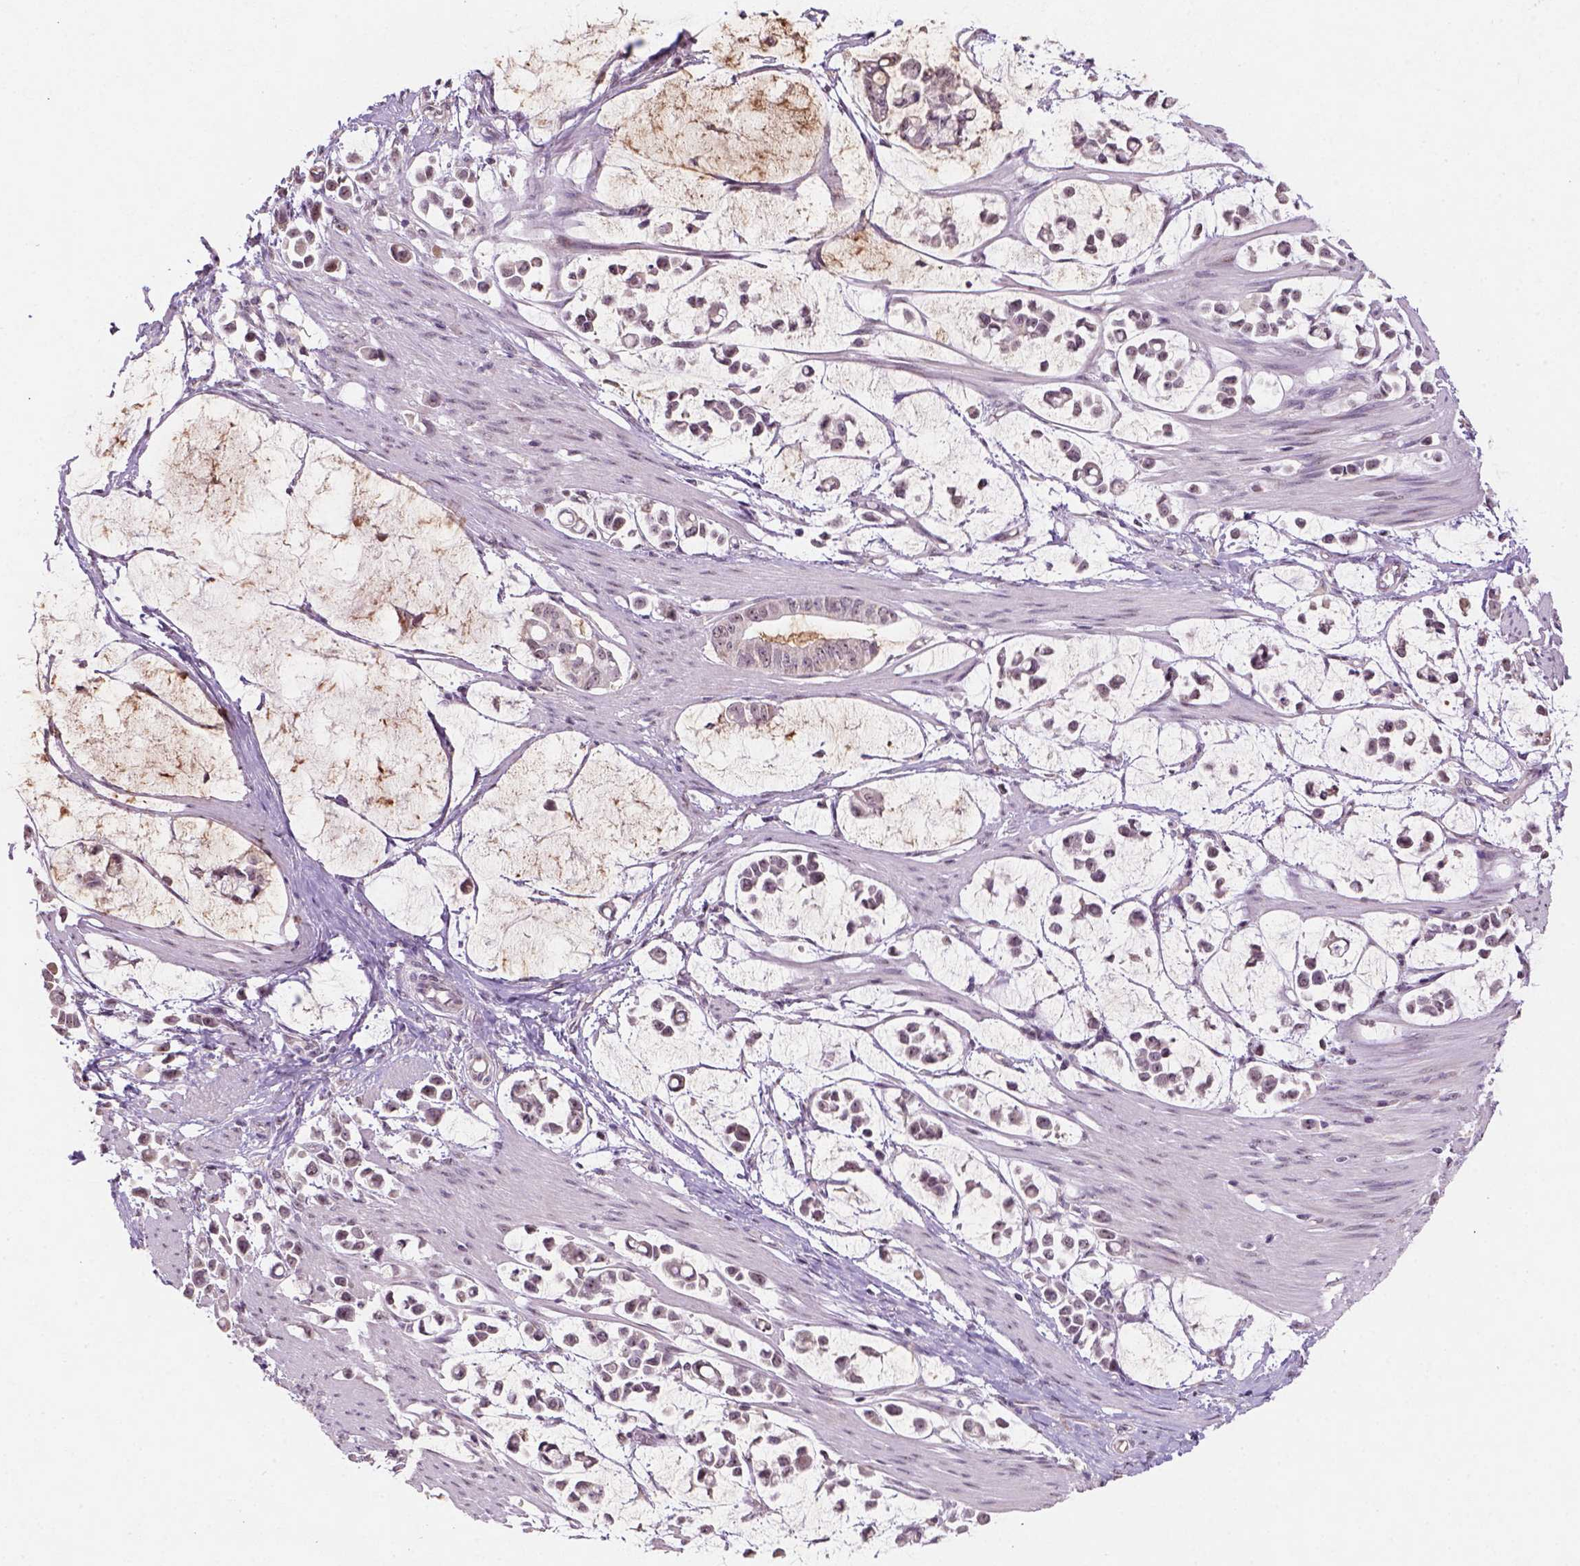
{"staining": {"intensity": "weak", "quantity": ">75%", "location": "nuclear"}, "tissue": "stomach cancer", "cell_type": "Tumor cells", "image_type": "cancer", "snomed": [{"axis": "morphology", "description": "Adenocarcinoma, NOS"}, {"axis": "topography", "description": "Stomach"}], "caption": "Immunohistochemistry (IHC) photomicrograph of neoplastic tissue: human stomach cancer (adenocarcinoma) stained using immunohistochemistry (IHC) displays low levels of weak protein expression localized specifically in the nuclear of tumor cells, appearing as a nuclear brown color.", "gene": "DDX50", "patient": {"sex": "male", "age": 82}}